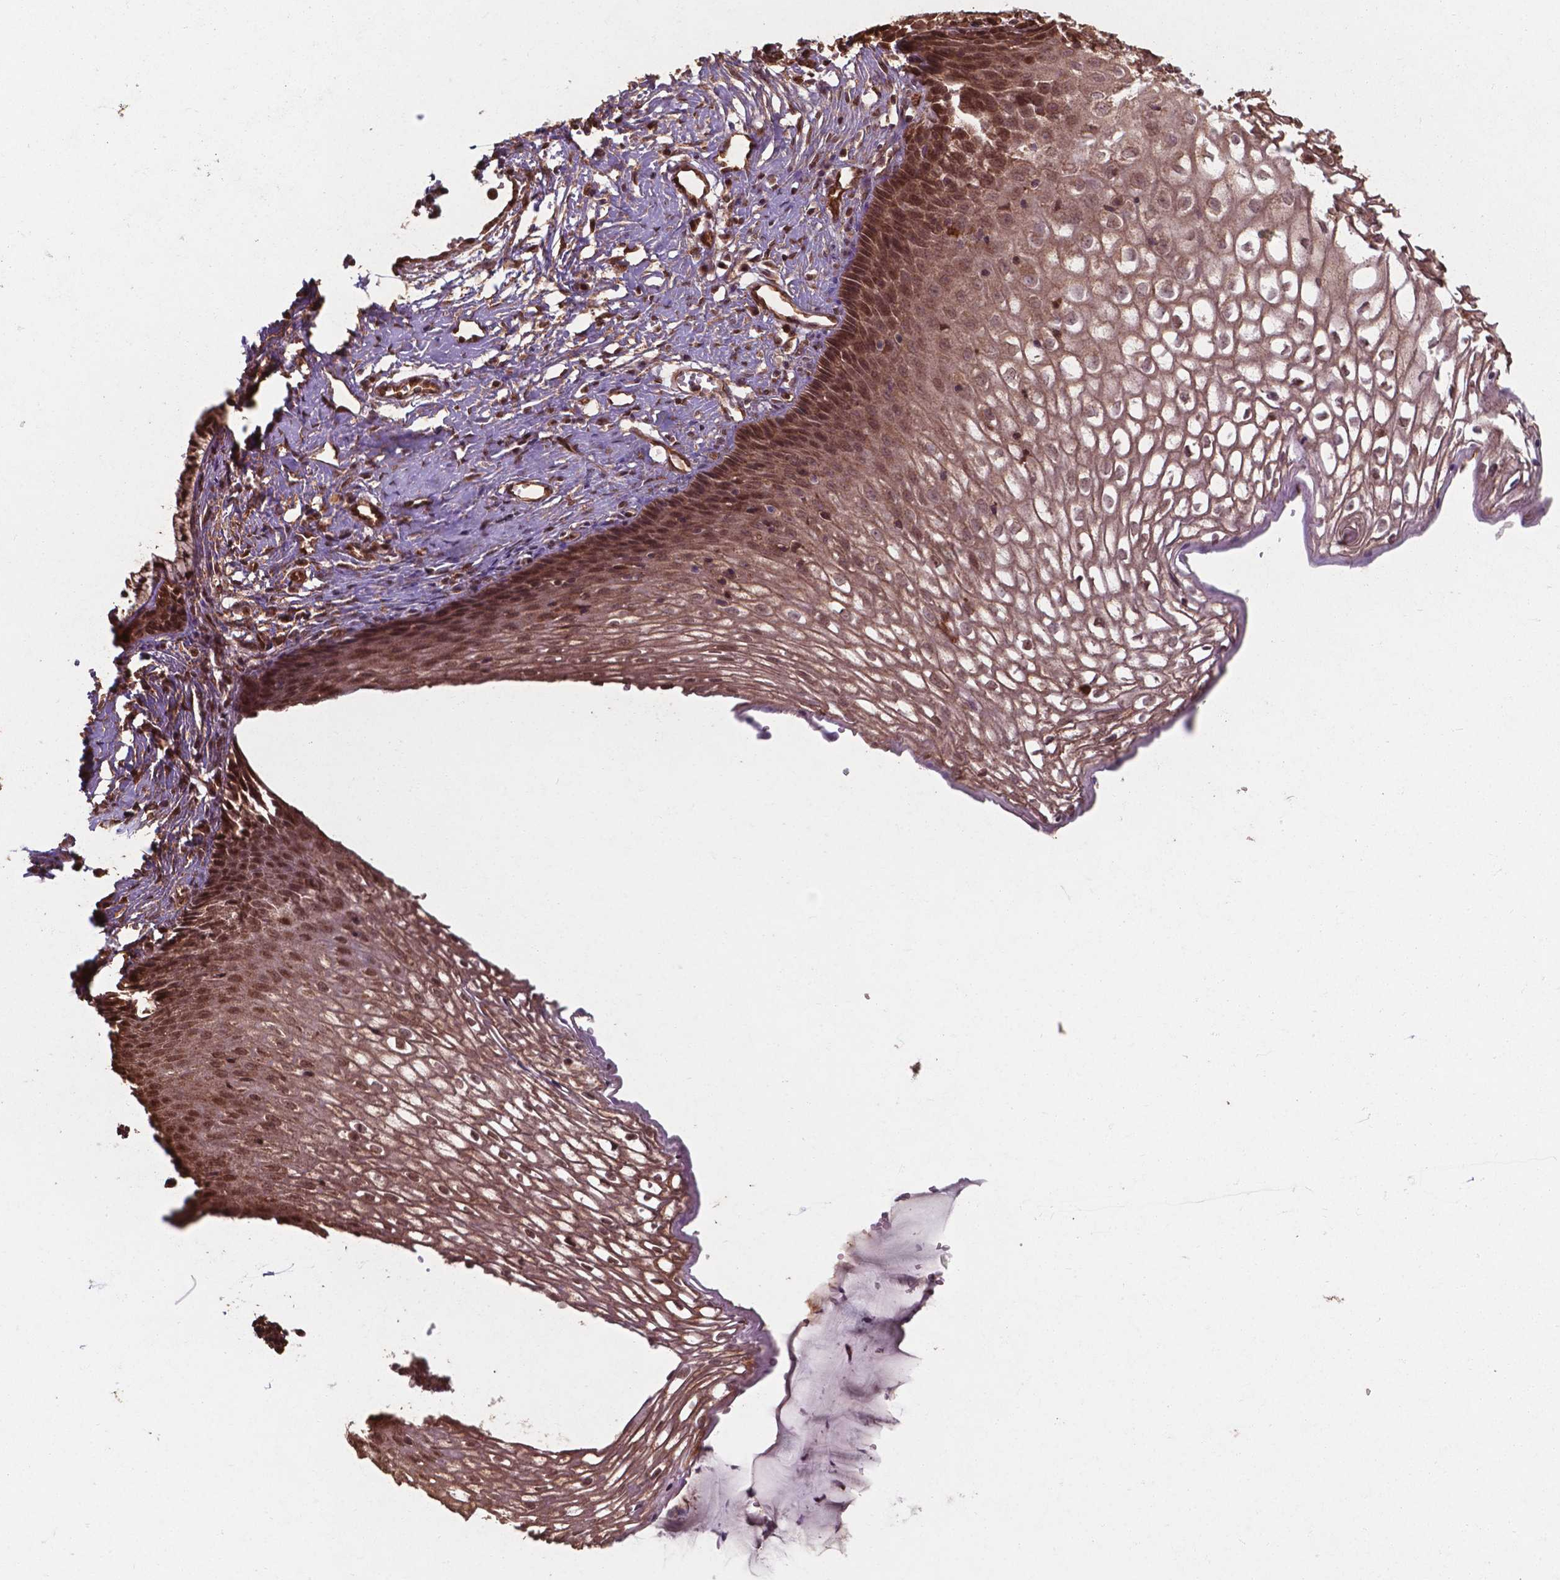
{"staining": {"intensity": "strong", "quantity": ">75%", "location": "nuclear"}, "tissue": "cervix", "cell_type": "Glandular cells", "image_type": "normal", "snomed": [{"axis": "morphology", "description": "Normal tissue, NOS"}, {"axis": "topography", "description": "Cervix"}], "caption": "A high amount of strong nuclear positivity is identified in about >75% of glandular cells in unremarkable cervix.", "gene": "CHP2", "patient": {"sex": "female", "age": 40}}